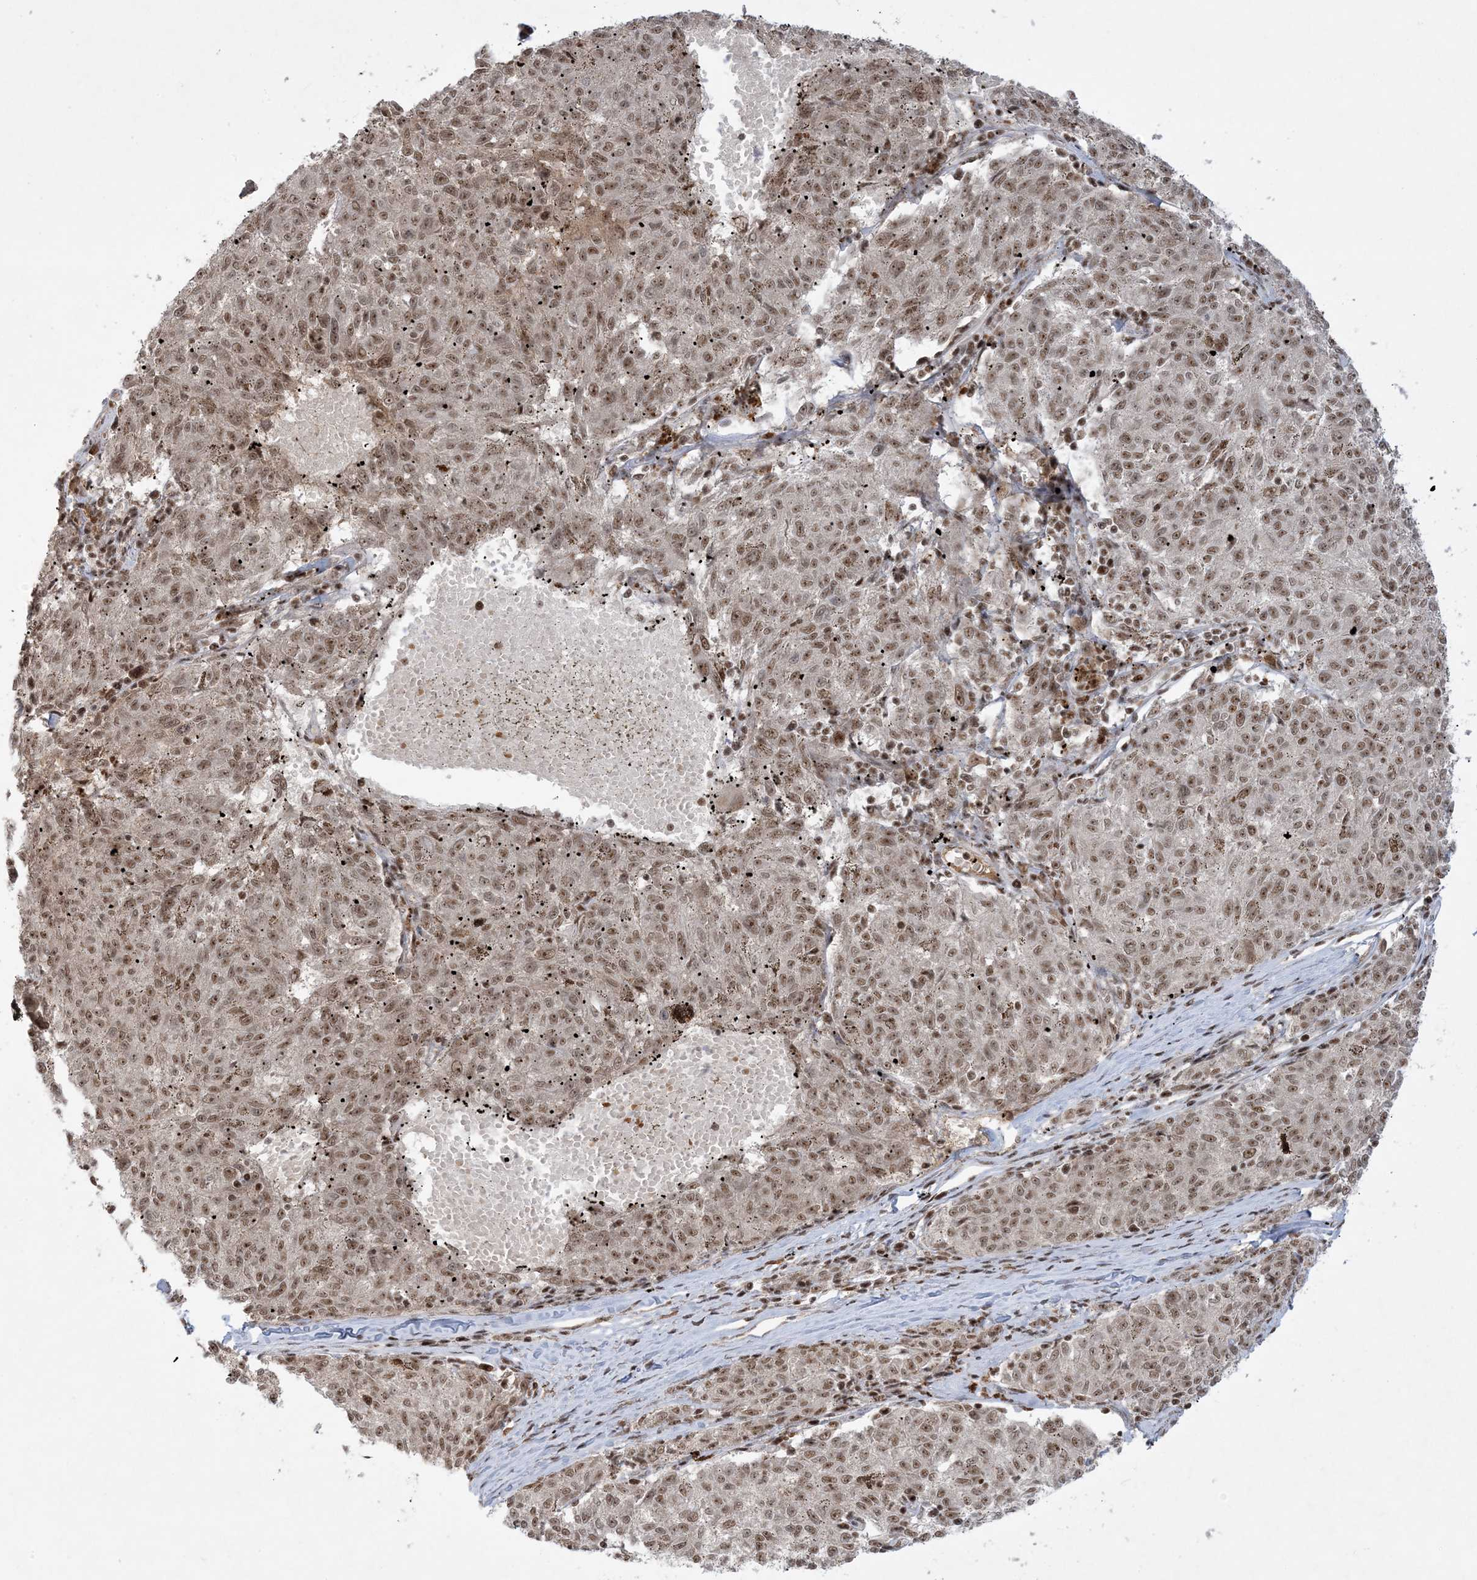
{"staining": {"intensity": "moderate", "quantity": ">75%", "location": "nuclear"}, "tissue": "melanoma", "cell_type": "Tumor cells", "image_type": "cancer", "snomed": [{"axis": "morphology", "description": "Malignant melanoma, NOS"}, {"axis": "topography", "description": "Skin"}], "caption": "Melanoma tissue shows moderate nuclear expression in about >75% of tumor cells, visualized by immunohistochemistry.", "gene": "PPIL2", "patient": {"sex": "female", "age": 72}}